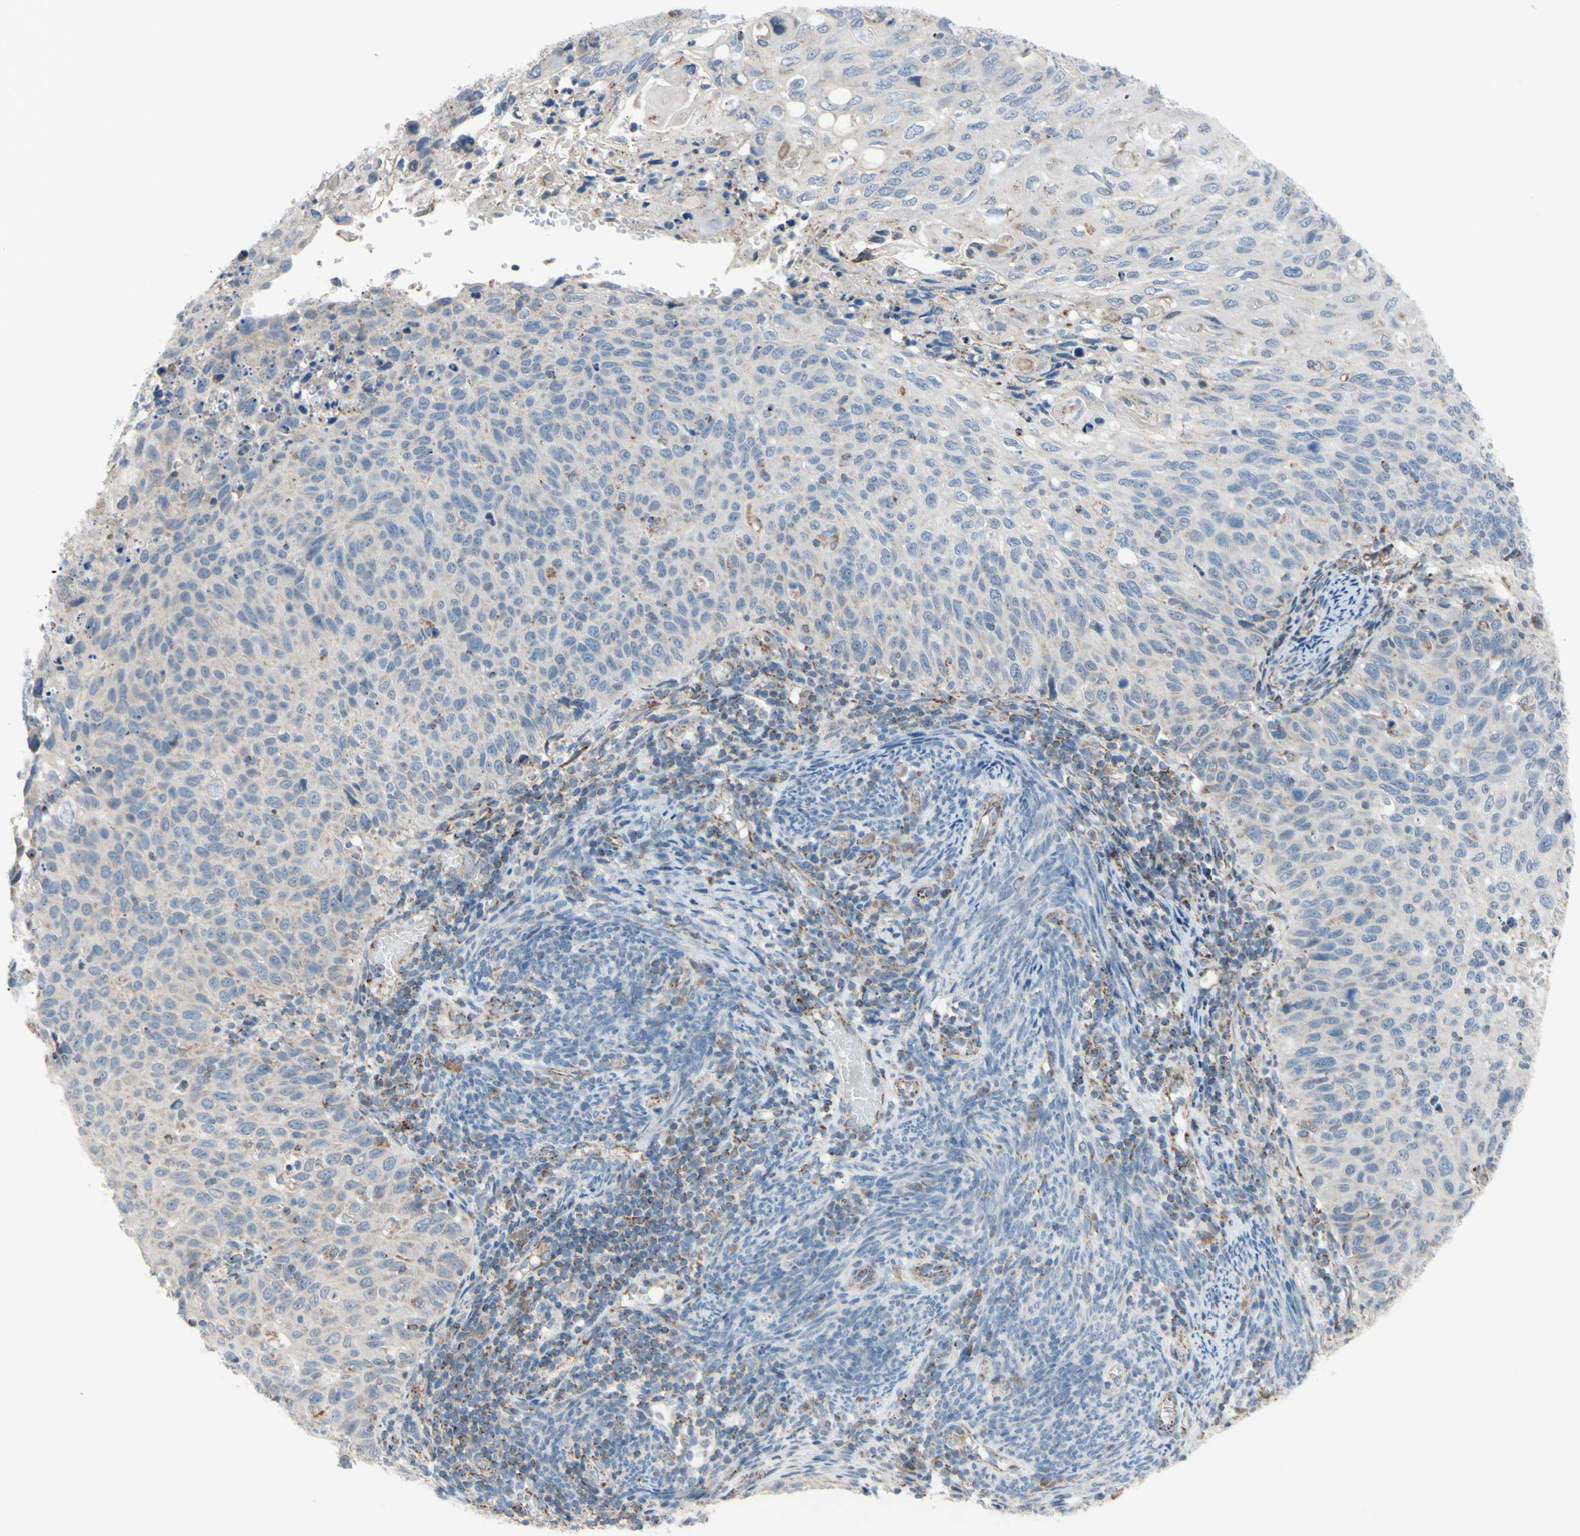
{"staining": {"intensity": "weak", "quantity": "25%-75%", "location": "cytoplasmic/membranous"}, "tissue": "cervical cancer", "cell_type": "Tumor cells", "image_type": "cancer", "snomed": [{"axis": "morphology", "description": "Squamous cell carcinoma, NOS"}, {"axis": "topography", "description": "Cervix"}], "caption": "The histopathology image exhibits staining of cervical squamous cell carcinoma, revealing weak cytoplasmic/membranous protein staining (brown color) within tumor cells.", "gene": "GLT8D1", "patient": {"sex": "female", "age": 70}}